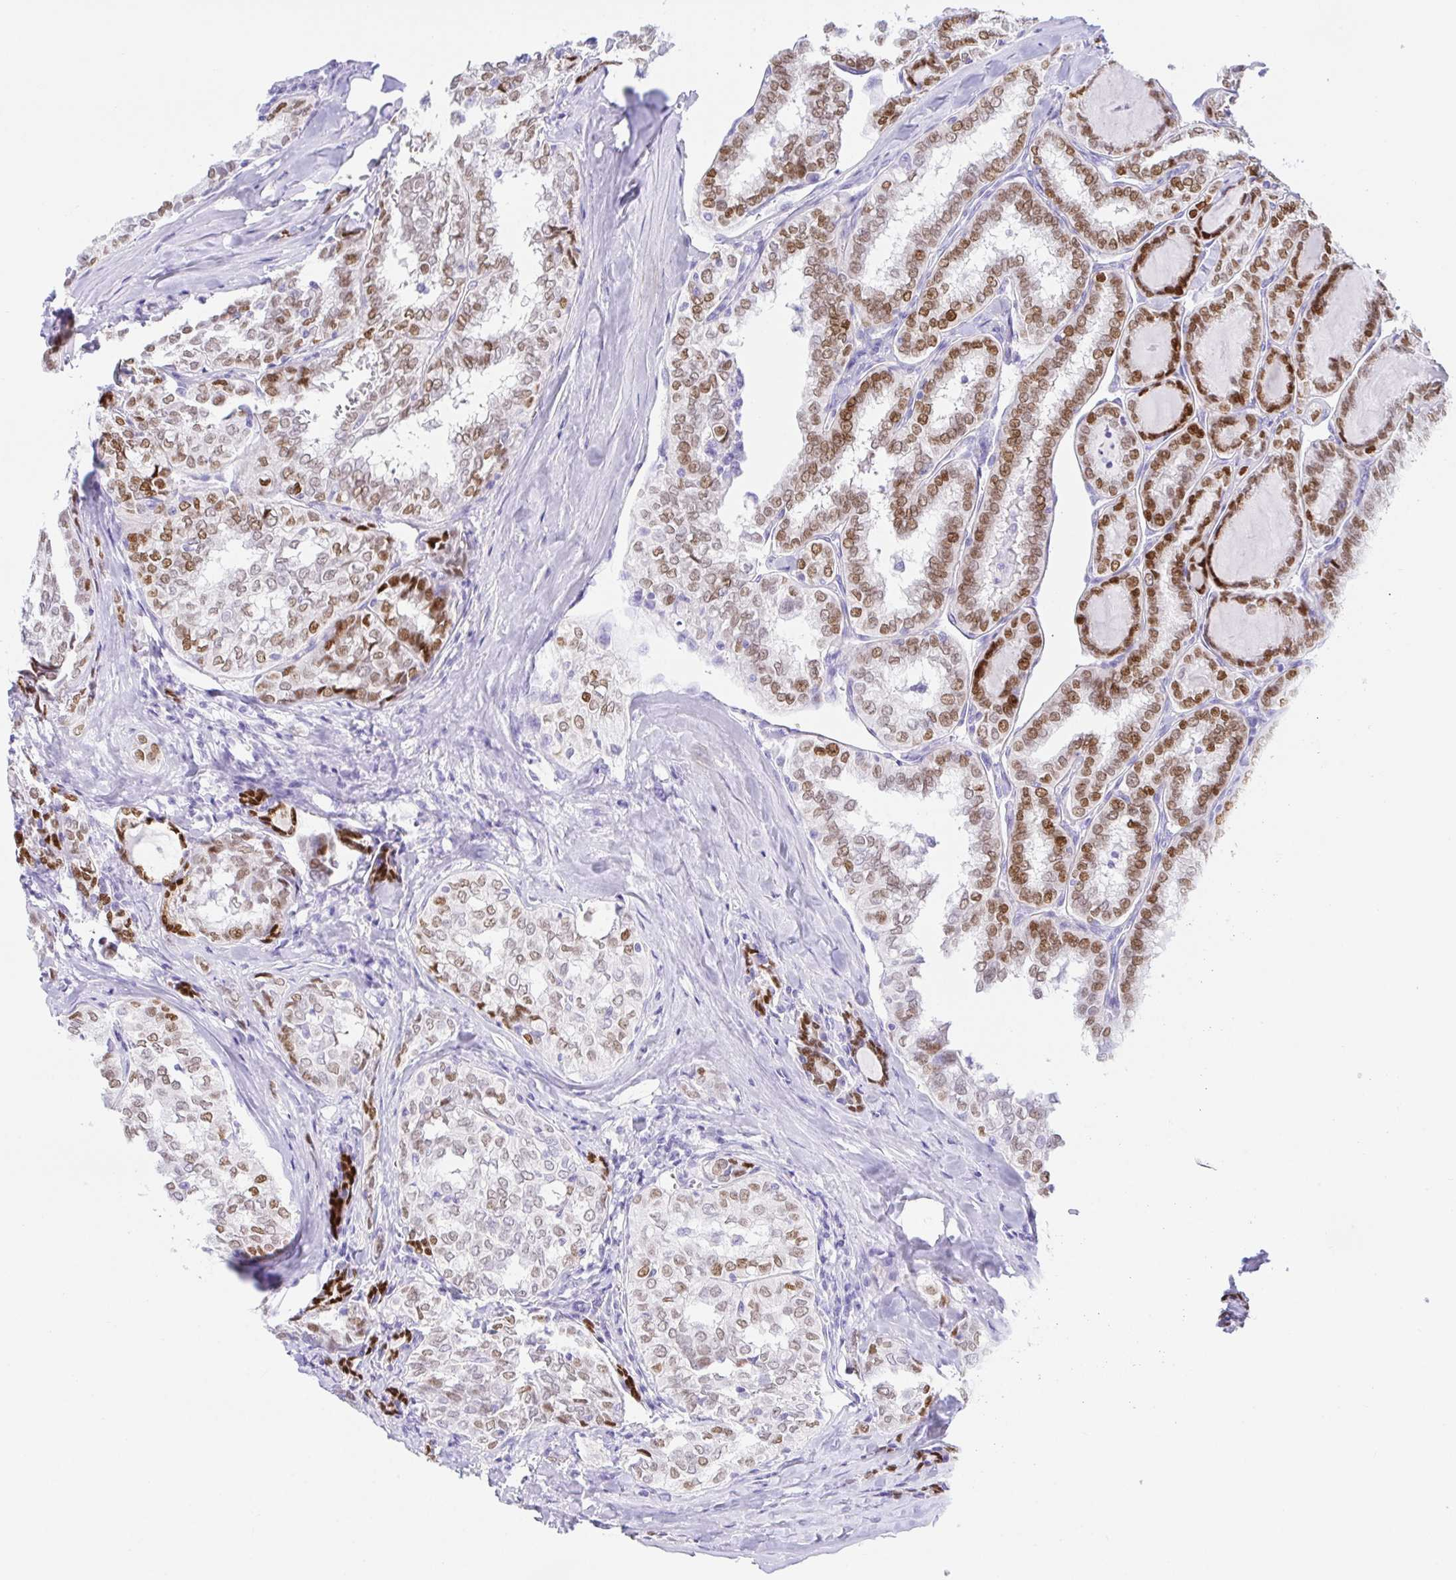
{"staining": {"intensity": "moderate", "quantity": "25%-75%", "location": "nuclear"}, "tissue": "thyroid cancer", "cell_type": "Tumor cells", "image_type": "cancer", "snomed": [{"axis": "morphology", "description": "Papillary adenocarcinoma, NOS"}, {"axis": "topography", "description": "Thyroid gland"}], "caption": "Papillary adenocarcinoma (thyroid) stained with DAB immunohistochemistry (IHC) reveals medium levels of moderate nuclear positivity in approximately 25%-75% of tumor cells.", "gene": "PAX8", "patient": {"sex": "female", "age": 30}}